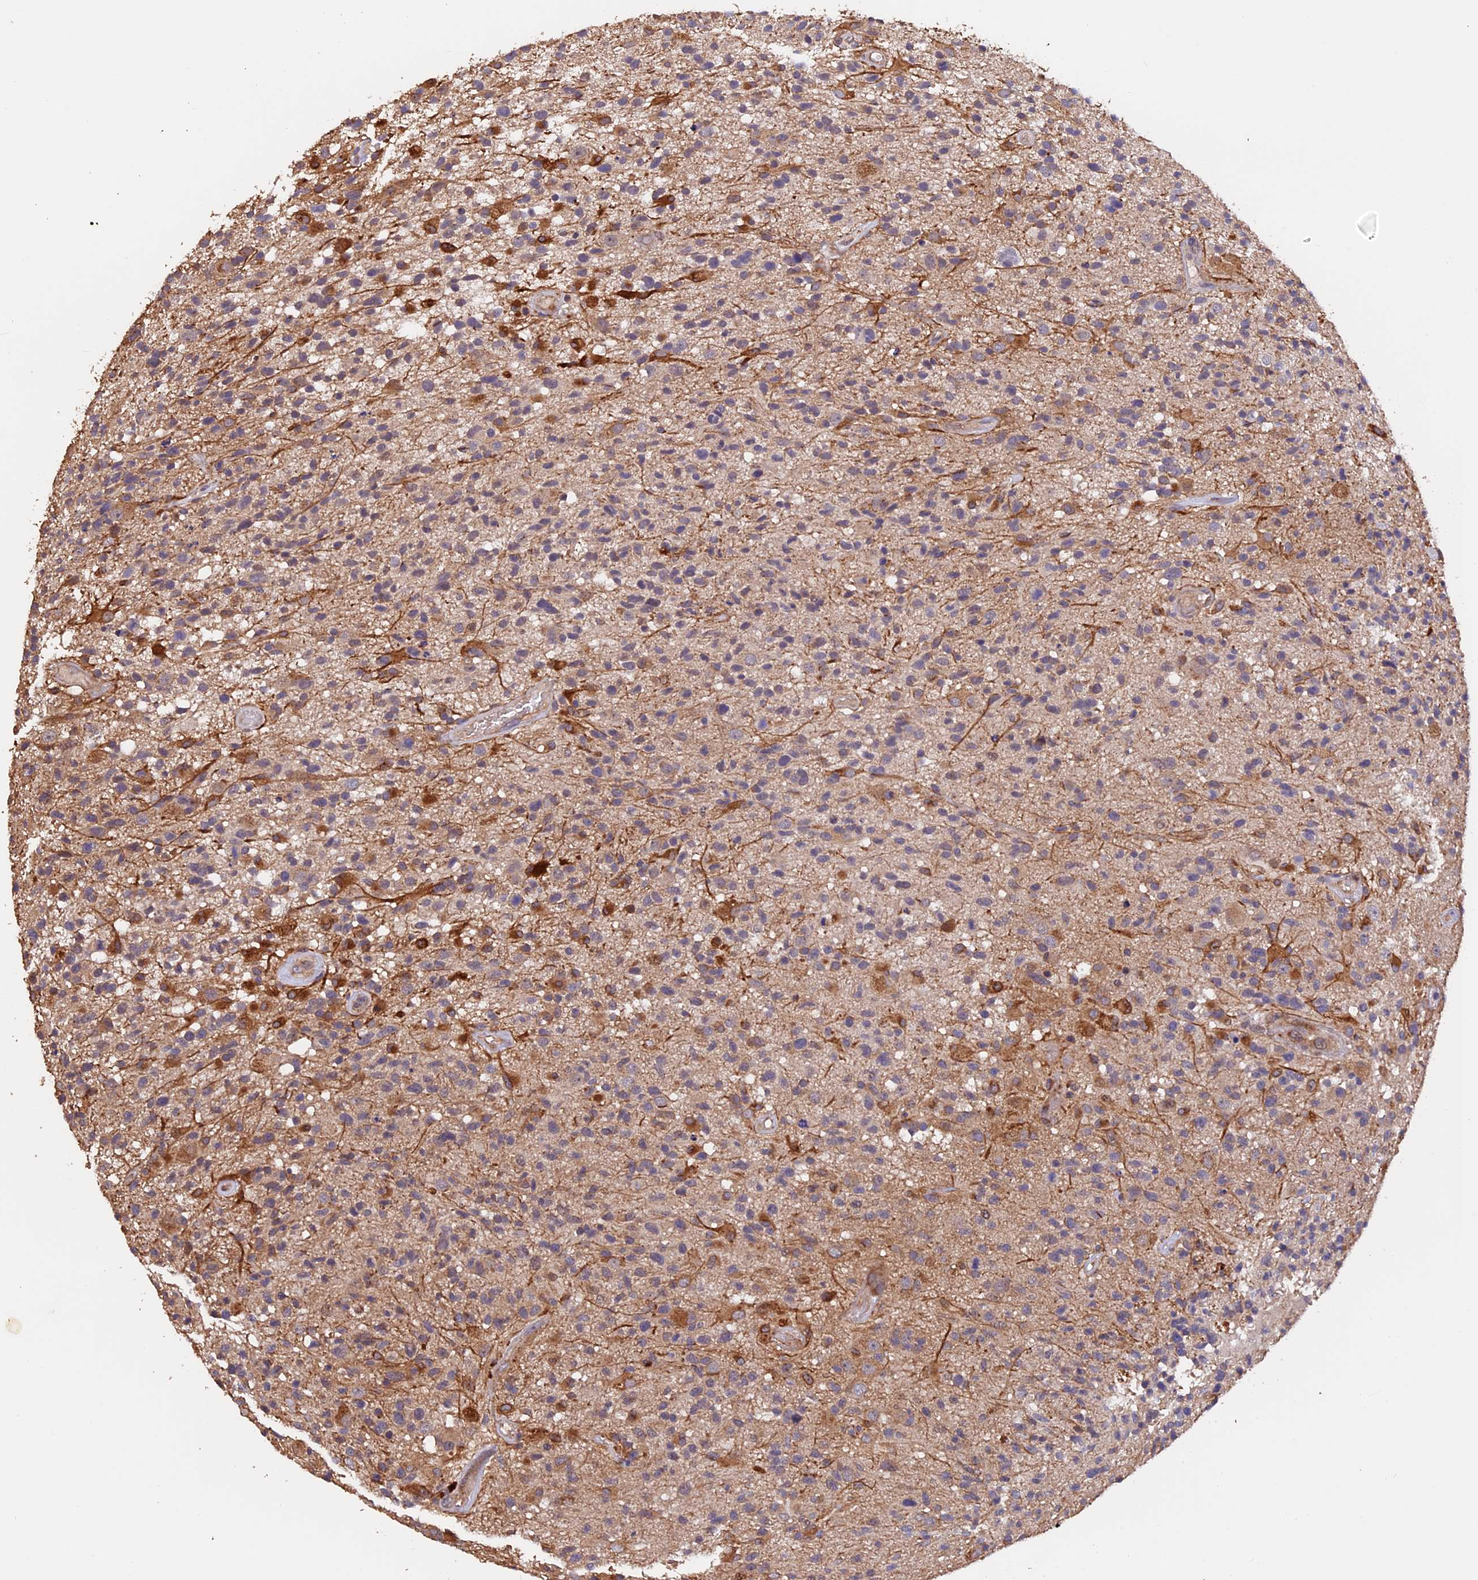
{"staining": {"intensity": "moderate", "quantity": "<25%", "location": "cytoplasmic/membranous"}, "tissue": "glioma", "cell_type": "Tumor cells", "image_type": "cancer", "snomed": [{"axis": "morphology", "description": "Glioma, malignant, High grade"}, {"axis": "morphology", "description": "Glioblastoma, NOS"}, {"axis": "topography", "description": "Brain"}], "caption": "Immunohistochemistry (IHC) micrograph of human malignant glioma (high-grade) stained for a protein (brown), which reveals low levels of moderate cytoplasmic/membranous staining in about <25% of tumor cells.", "gene": "PKD2L2", "patient": {"sex": "male", "age": 60}}